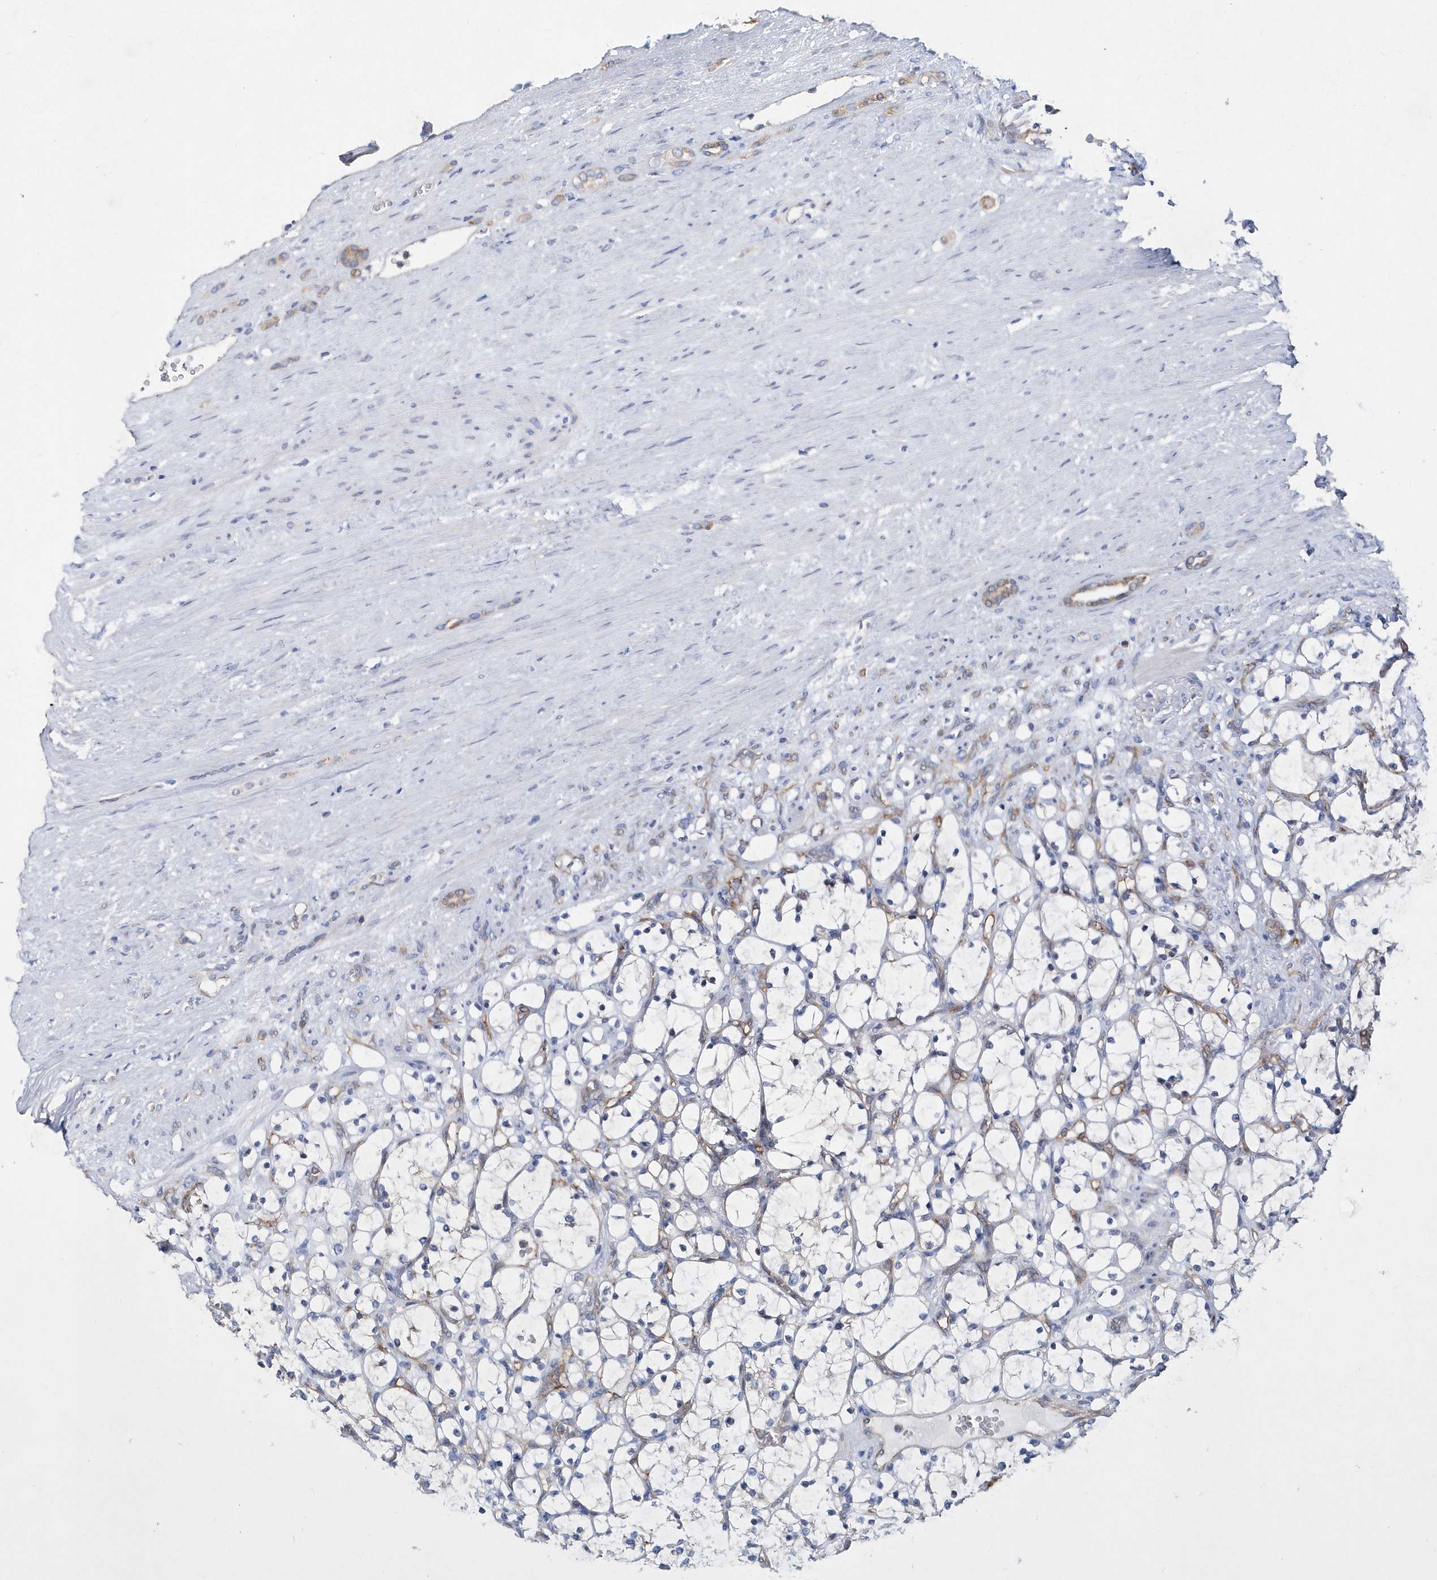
{"staining": {"intensity": "negative", "quantity": "none", "location": "none"}, "tissue": "renal cancer", "cell_type": "Tumor cells", "image_type": "cancer", "snomed": [{"axis": "morphology", "description": "Adenocarcinoma, NOS"}, {"axis": "topography", "description": "Kidney"}], "caption": "Immunohistochemical staining of human adenocarcinoma (renal) displays no significant expression in tumor cells.", "gene": "JKAMP", "patient": {"sex": "female", "age": 69}}